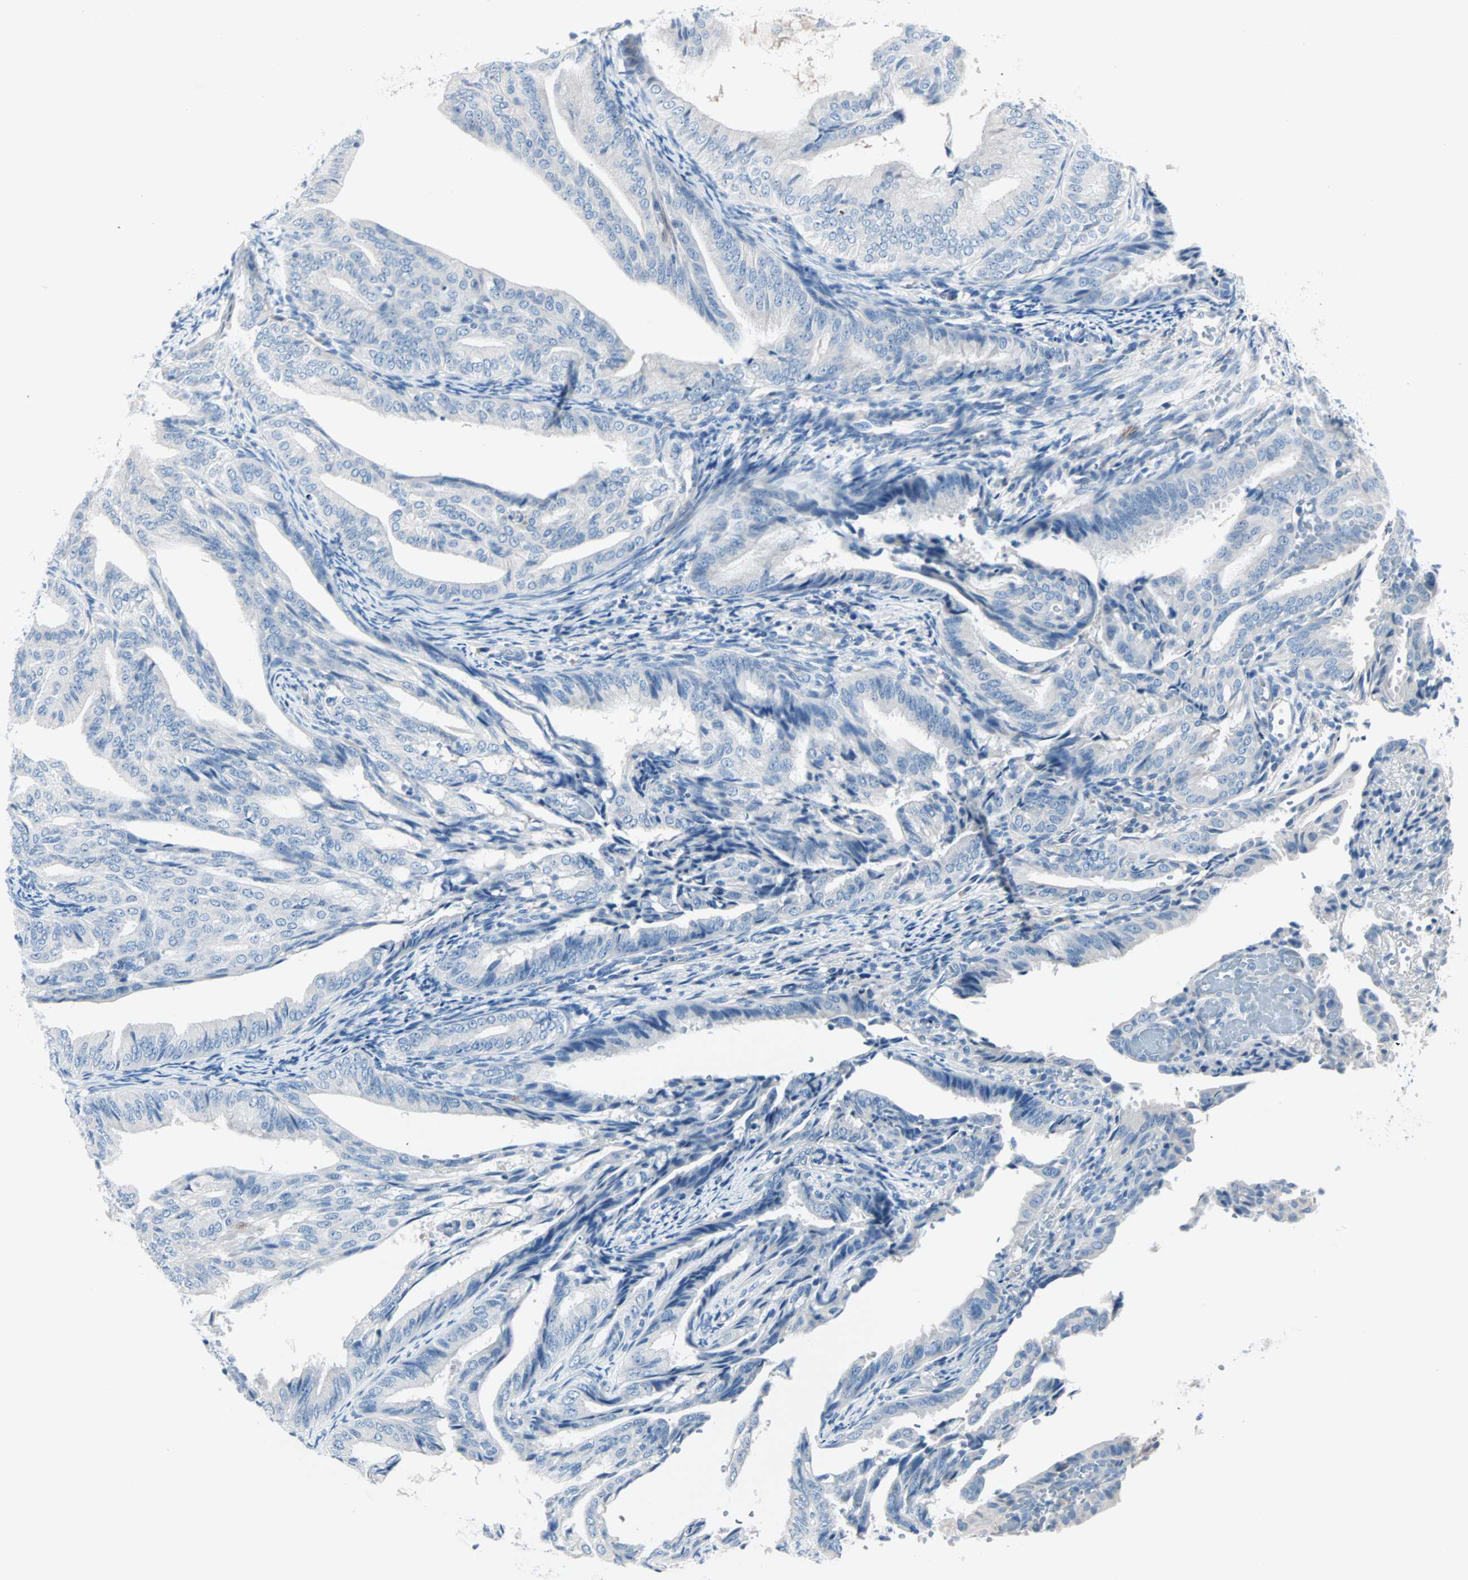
{"staining": {"intensity": "negative", "quantity": "none", "location": "none"}, "tissue": "endometrial cancer", "cell_type": "Tumor cells", "image_type": "cancer", "snomed": [{"axis": "morphology", "description": "Adenocarcinoma, NOS"}, {"axis": "topography", "description": "Endometrium"}], "caption": "Immunohistochemical staining of endometrial cancer demonstrates no significant staining in tumor cells.", "gene": "NEFH", "patient": {"sex": "female", "age": 58}}